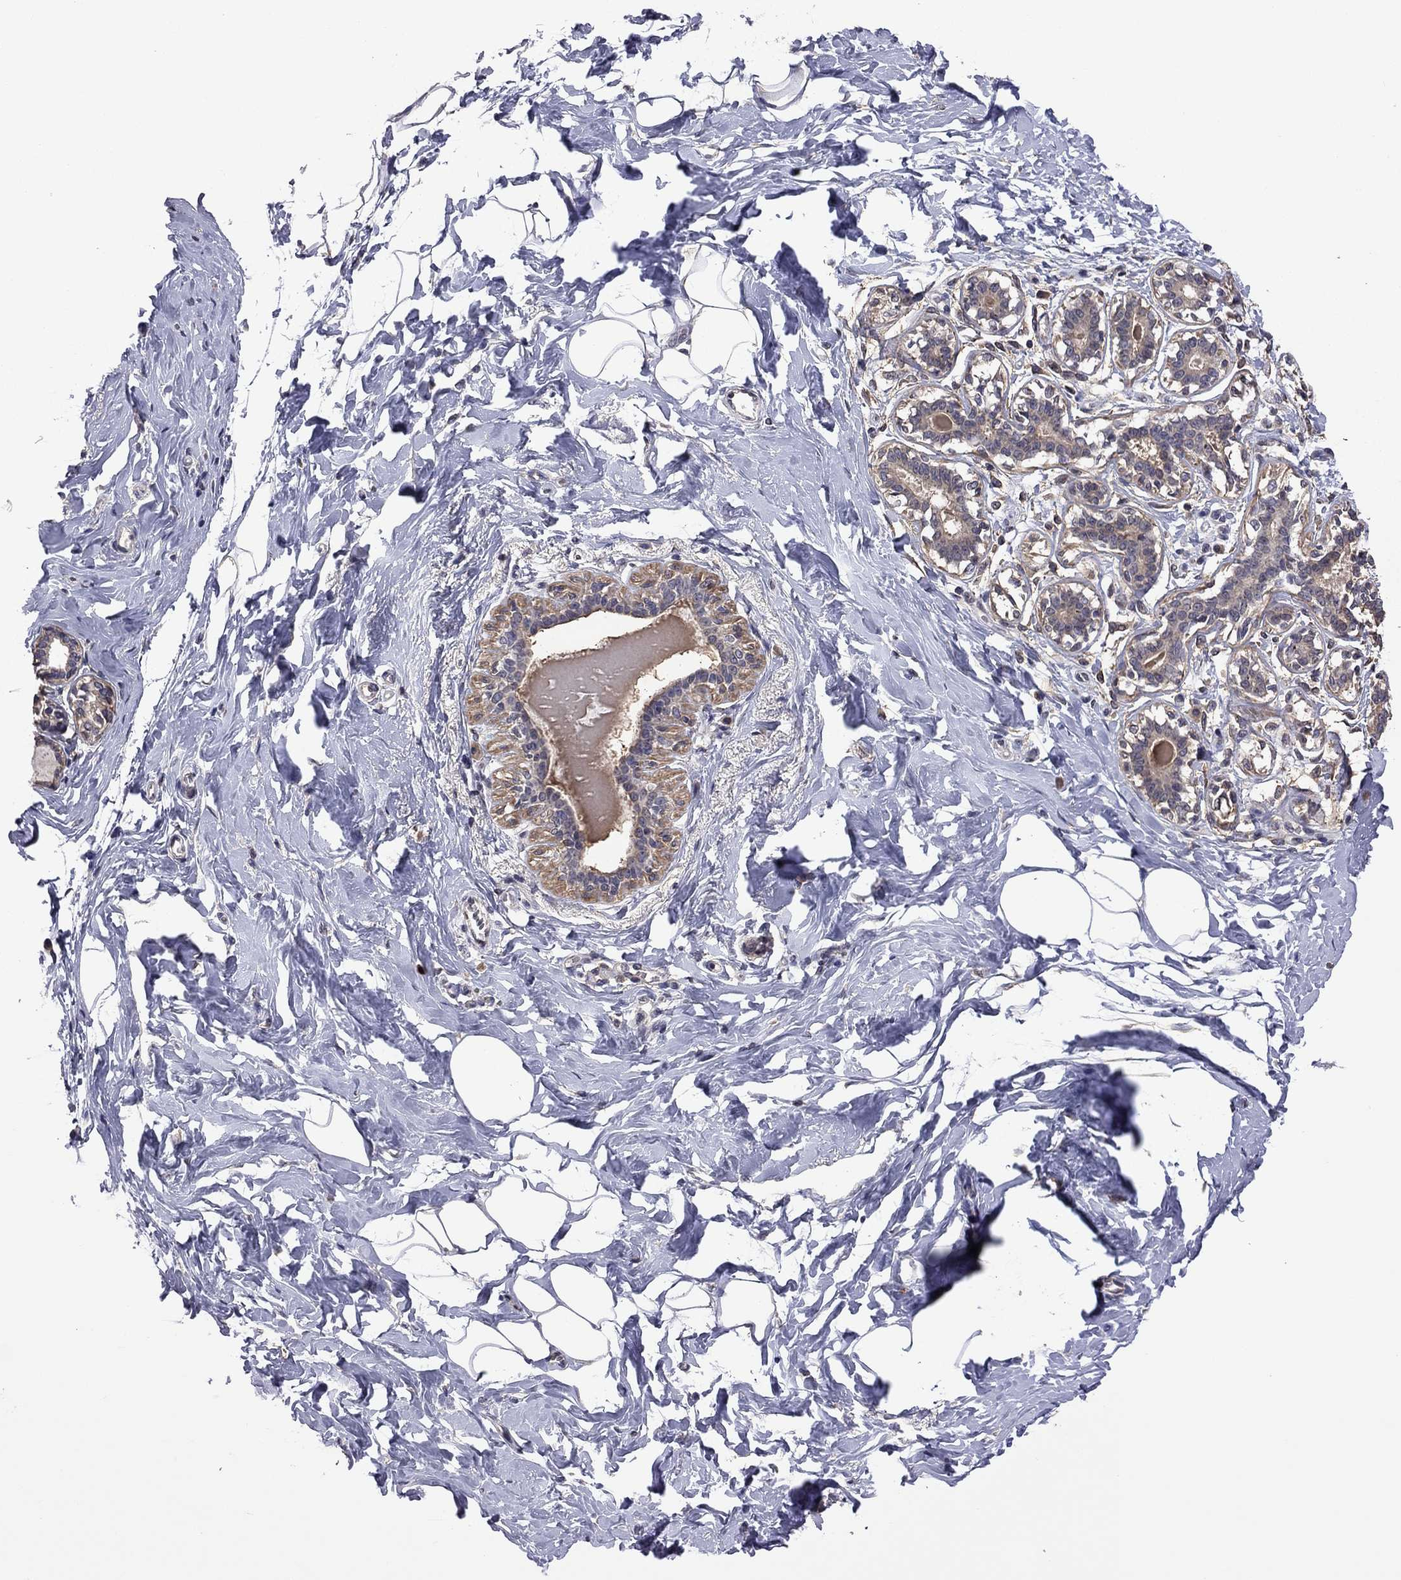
{"staining": {"intensity": "negative", "quantity": "none", "location": "none"}, "tissue": "breast", "cell_type": "Adipocytes", "image_type": "normal", "snomed": [{"axis": "morphology", "description": "Normal tissue, NOS"}, {"axis": "morphology", "description": "Lobular carcinoma, in situ"}, {"axis": "topography", "description": "Breast"}], "caption": "Protein analysis of benign breast exhibits no significant expression in adipocytes.", "gene": "TSNARE1", "patient": {"sex": "female", "age": 35}}